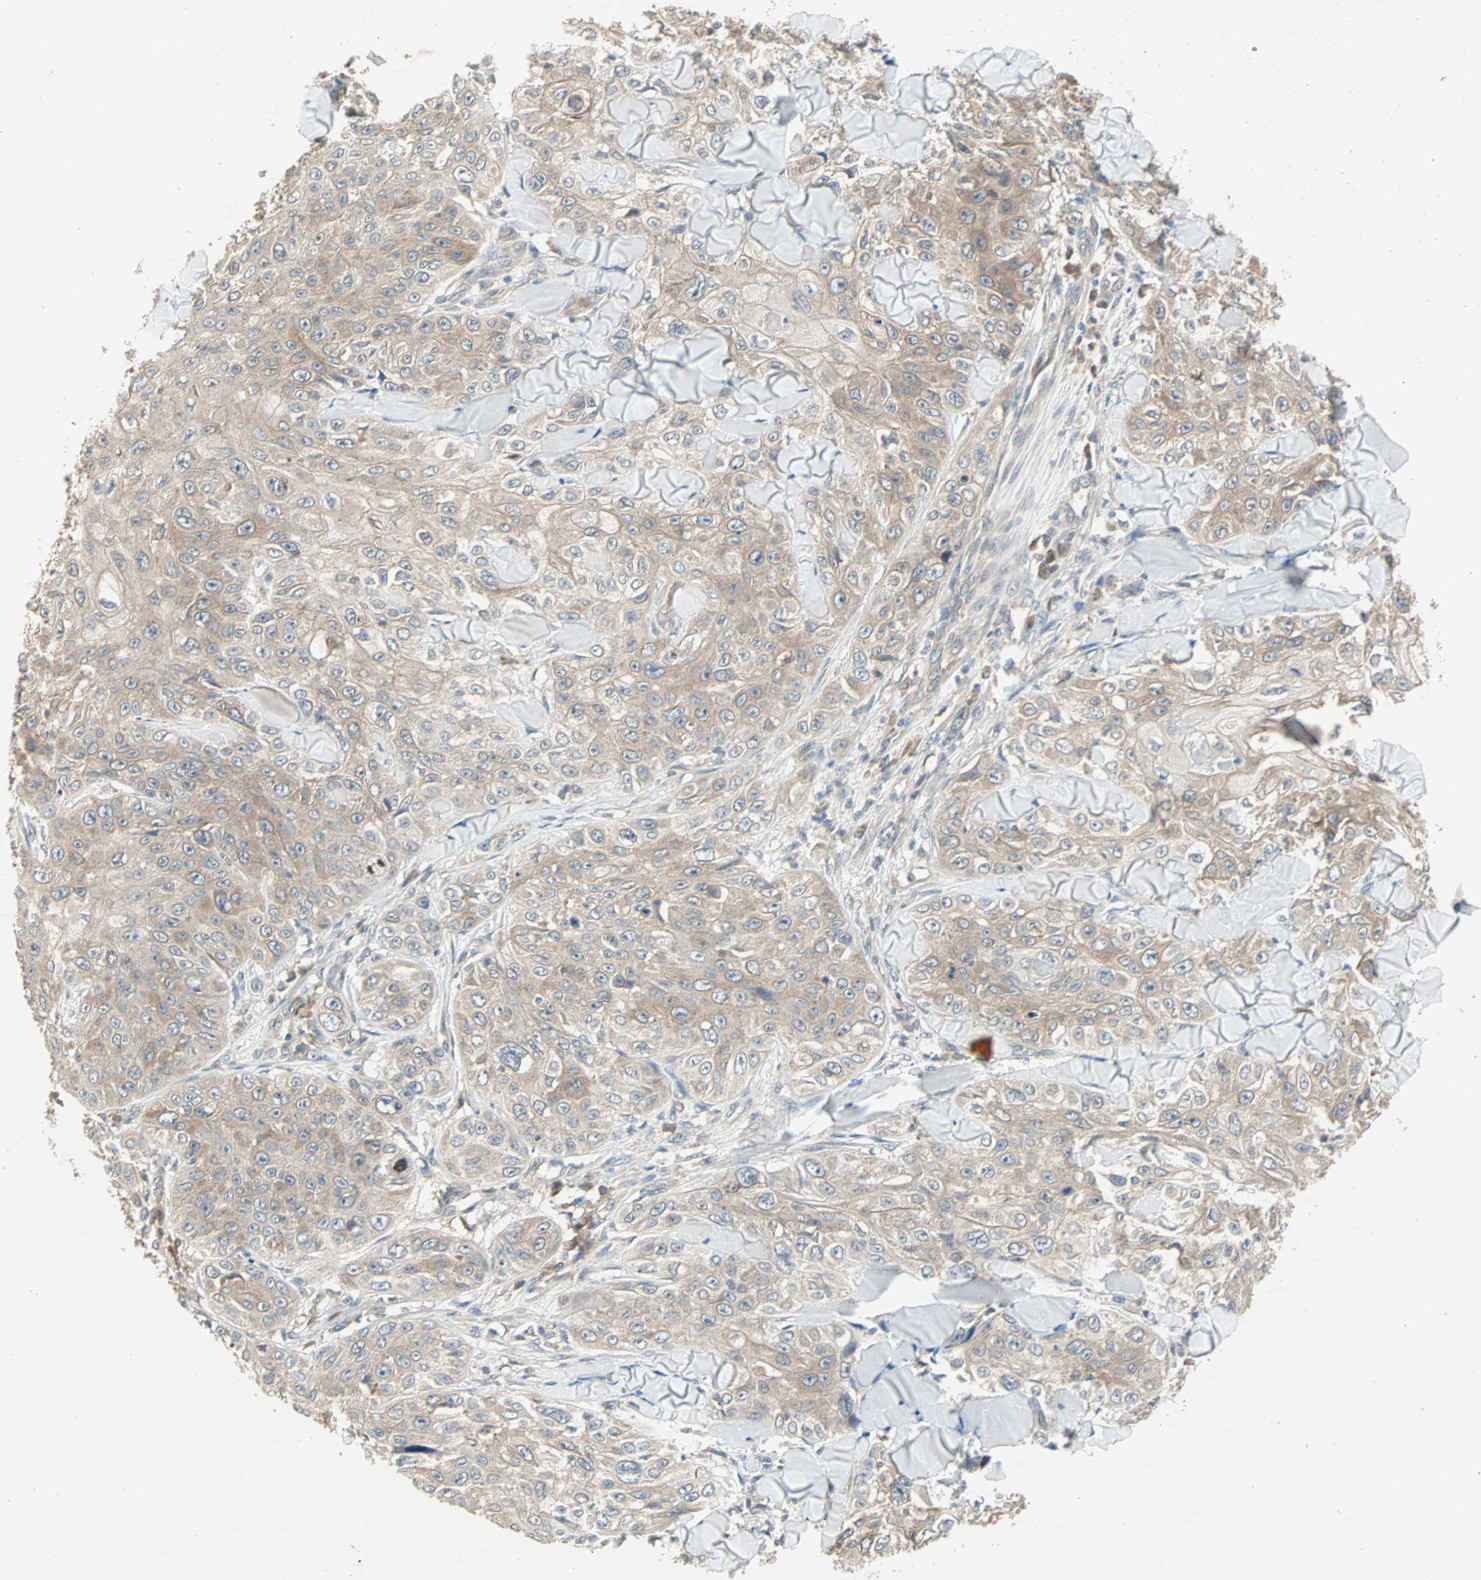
{"staining": {"intensity": "moderate", "quantity": ">75%", "location": "cytoplasmic/membranous"}, "tissue": "skin cancer", "cell_type": "Tumor cells", "image_type": "cancer", "snomed": [{"axis": "morphology", "description": "Squamous cell carcinoma, NOS"}, {"axis": "topography", "description": "Skin"}], "caption": "Moderate cytoplasmic/membranous staining for a protein is appreciated in approximately >75% of tumor cells of skin squamous cell carcinoma using immunohistochemistry.", "gene": "TTF2", "patient": {"sex": "male", "age": 86}}